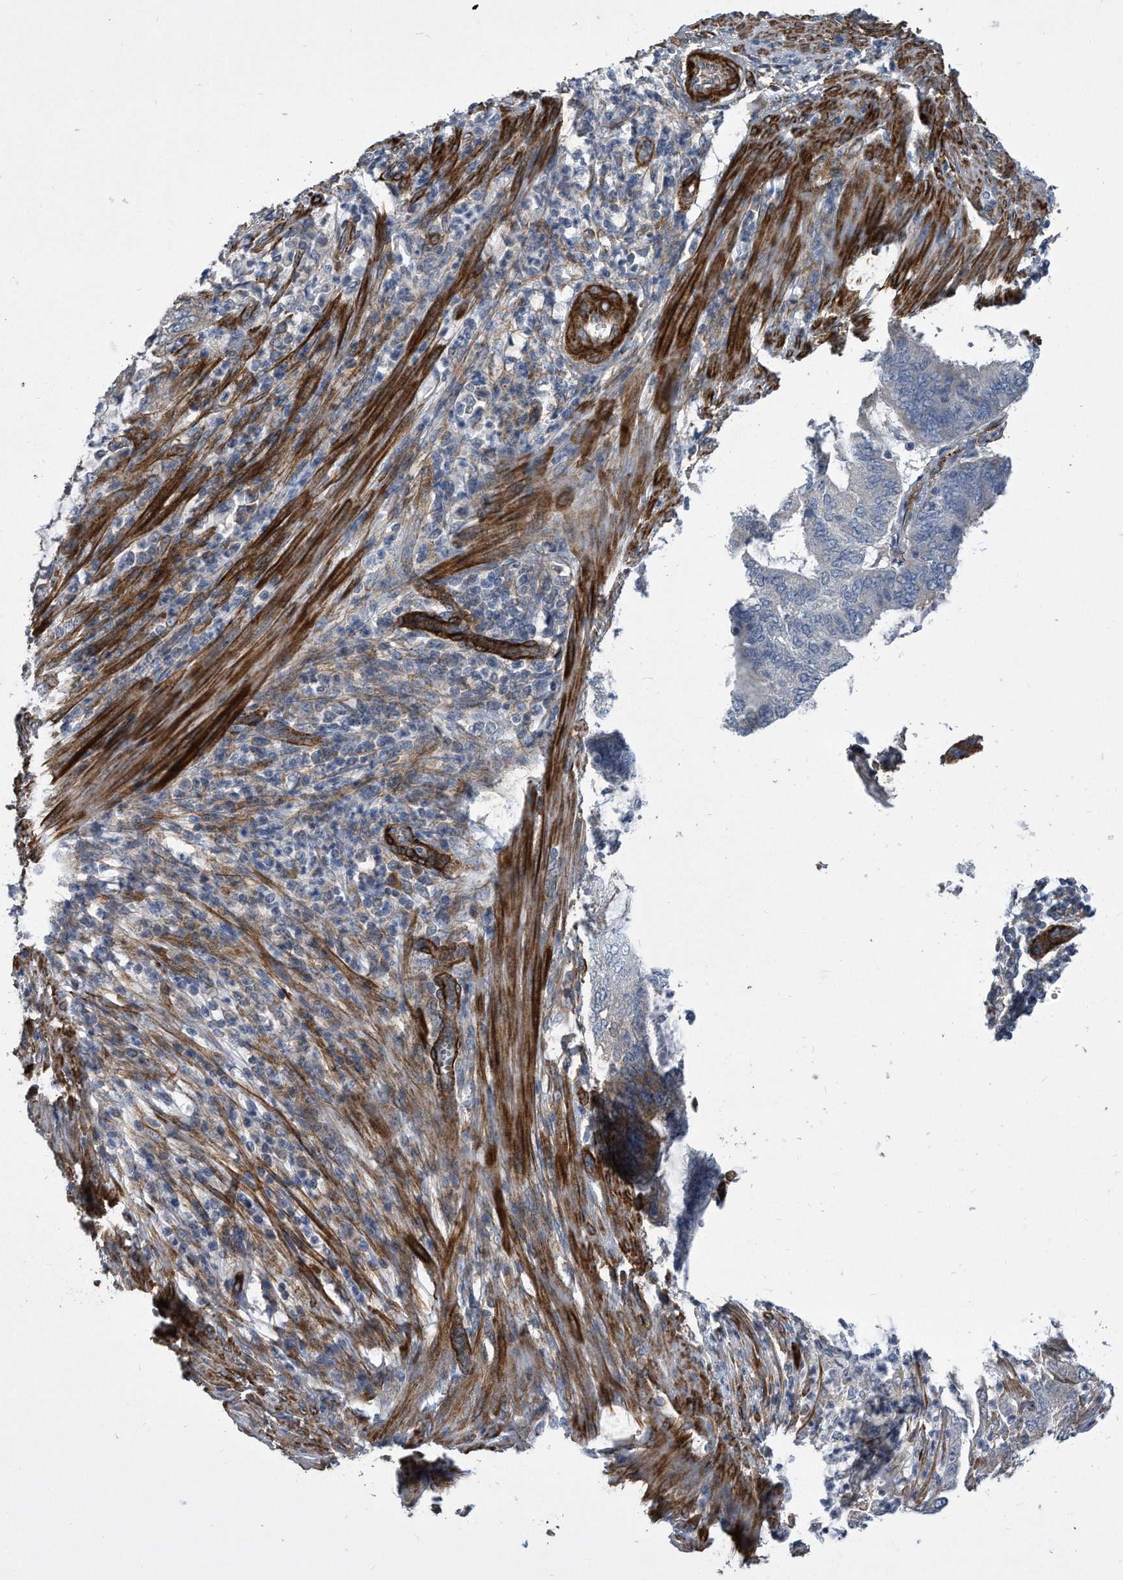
{"staining": {"intensity": "negative", "quantity": "none", "location": "none"}, "tissue": "endometrial cancer", "cell_type": "Tumor cells", "image_type": "cancer", "snomed": [{"axis": "morphology", "description": "Adenocarcinoma, NOS"}, {"axis": "topography", "description": "Endometrium"}], "caption": "The photomicrograph reveals no staining of tumor cells in endometrial cancer (adenocarcinoma).", "gene": "EIF2B4", "patient": {"sex": "female", "age": 49}}